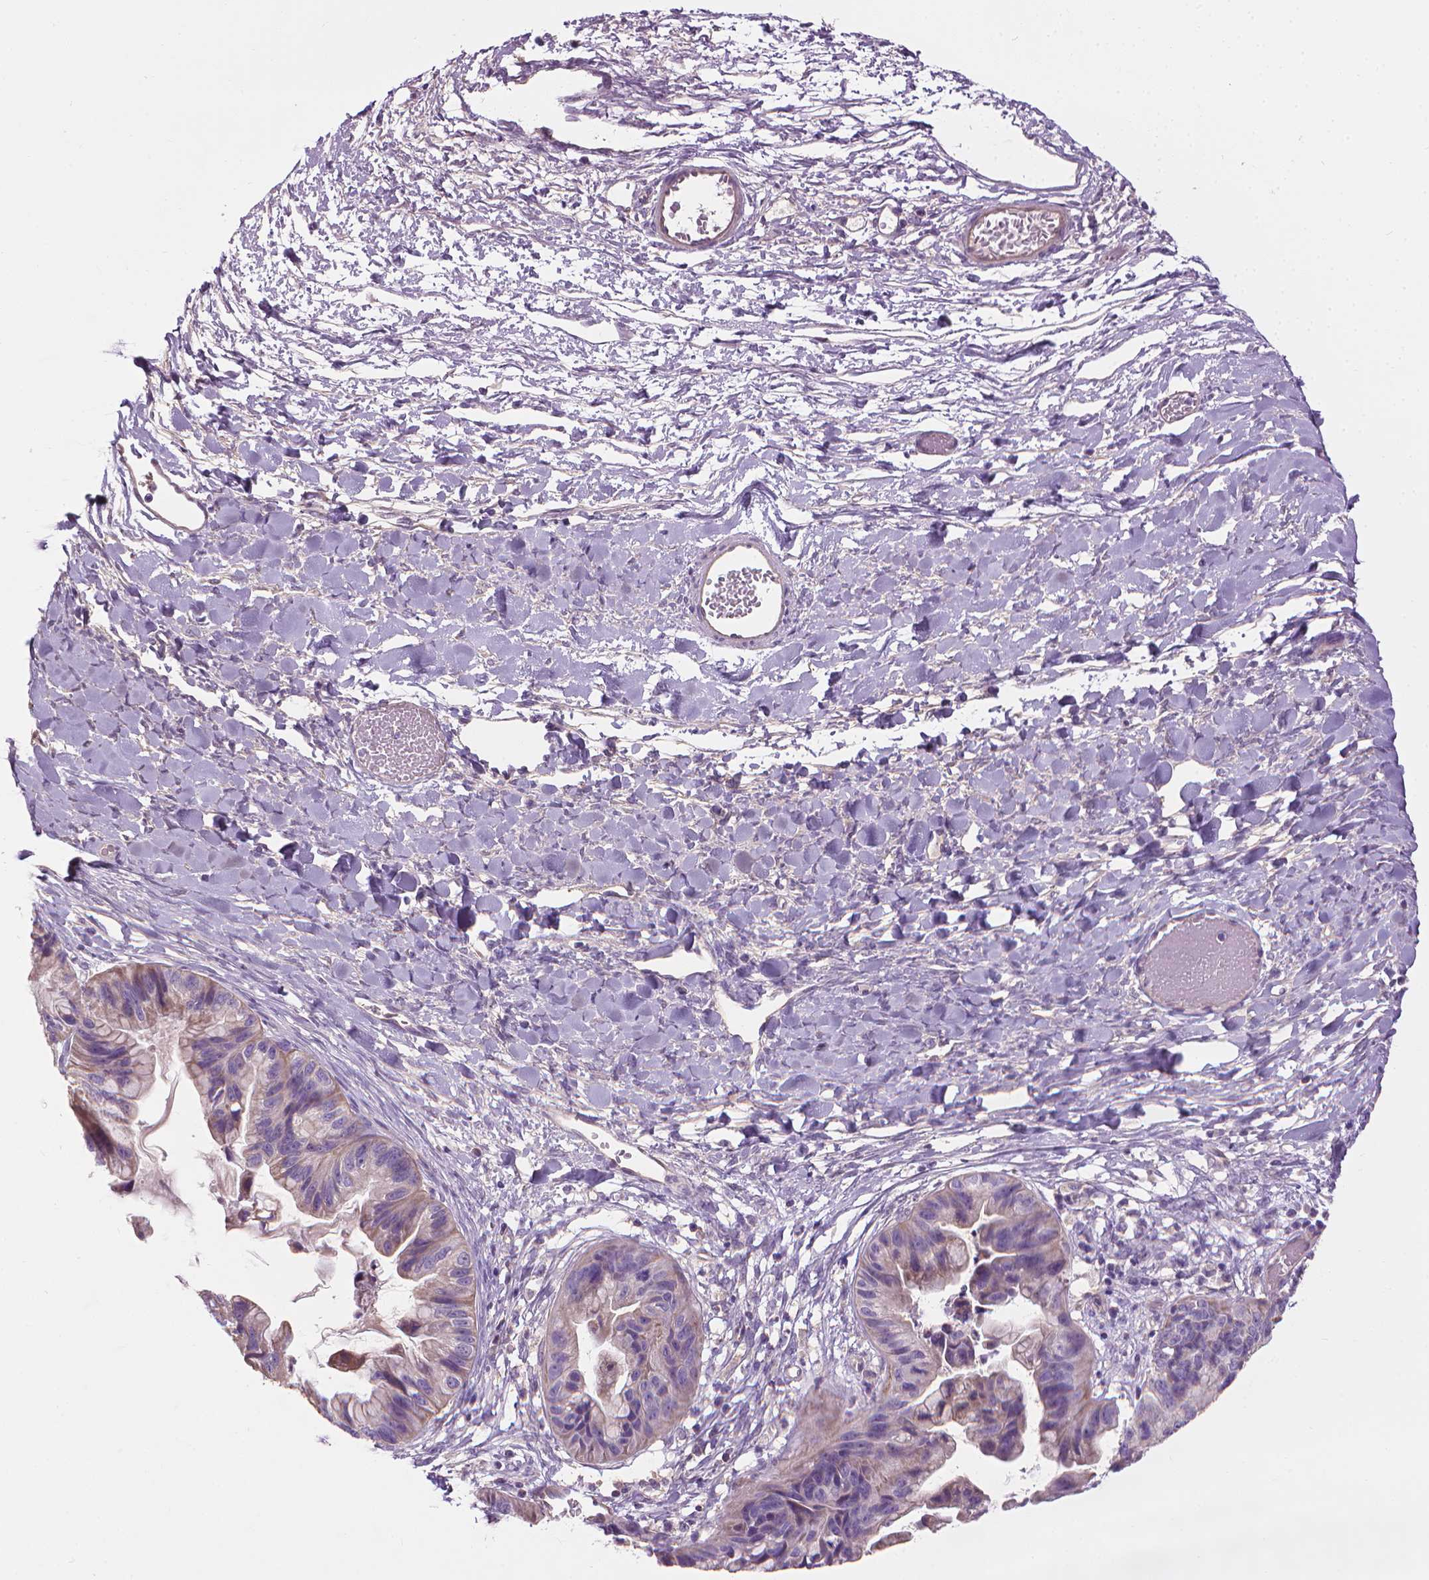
{"staining": {"intensity": "weak", "quantity": "25%-75%", "location": "cytoplasmic/membranous"}, "tissue": "ovarian cancer", "cell_type": "Tumor cells", "image_type": "cancer", "snomed": [{"axis": "morphology", "description": "Cystadenocarcinoma, mucinous, NOS"}, {"axis": "topography", "description": "Ovary"}], "caption": "Human ovarian cancer (mucinous cystadenocarcinoma) stained with a brown dye shows weak cytoplasmic/membranous positive staining in approximately 25%-75% of tumor cells.", "gene": "RIIAD1", "patient": {"sex": "female", "age": 76}}